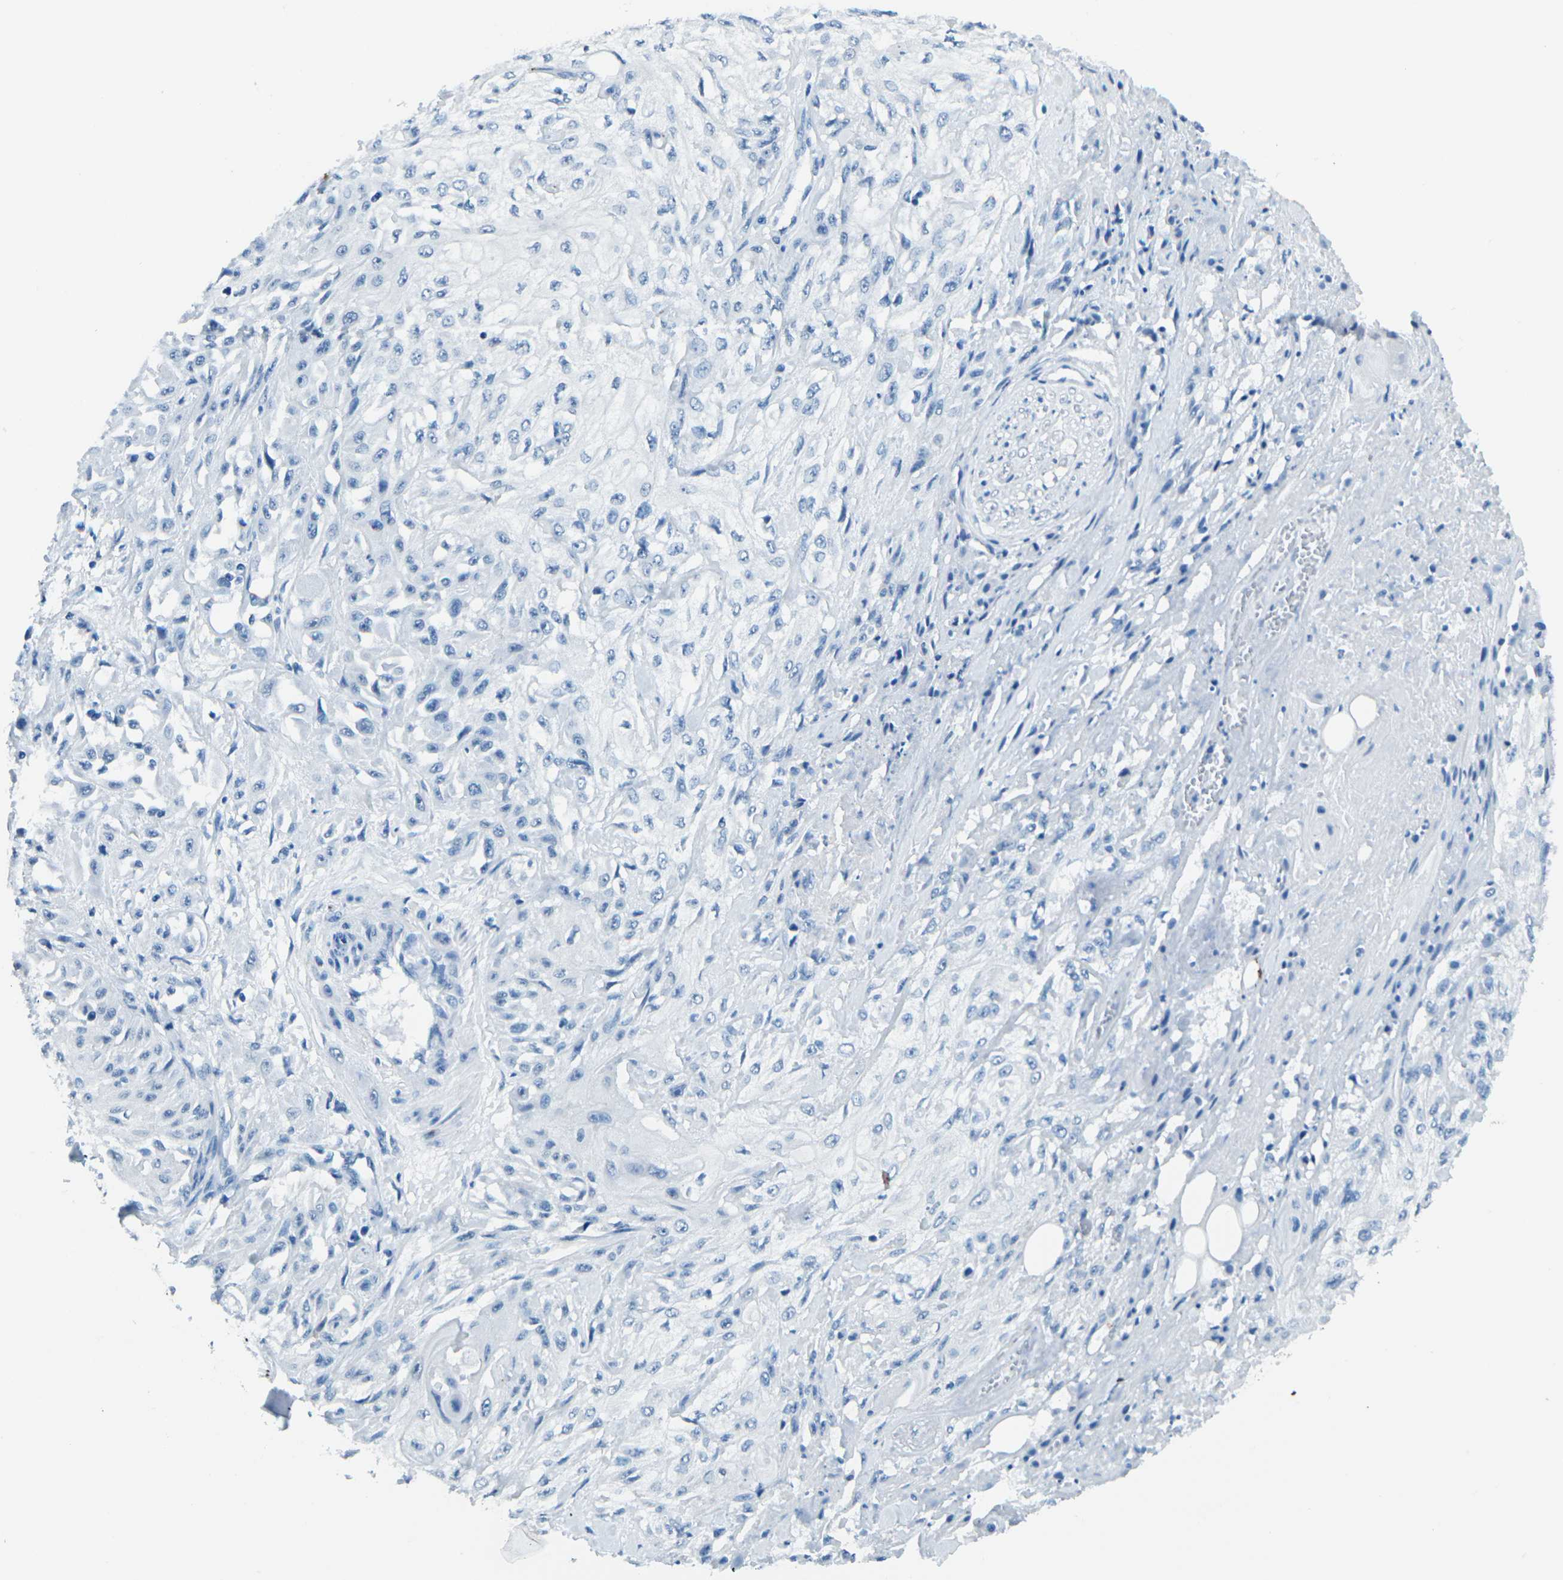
{"staining": {"intensity": "negative", "quantity": "none", "location": "none"}, "tissue": "skin cancer", "cell_type": "Tumor cells", "image_type": "cancer", "snomed": [{"axis": "morphology", "description": "Squamous cell carcinoma, NOS"}, {"axis": "morphology", "description": "Squamous cell carcinoma, metastatic, NOS"}, {"axis": "topography", "description": "Skin"}, {"axis": "topography", "description": "Lymph node"}], "caption": "Tumor cells are negative for protein expression in human skin cancer (squamous cell carcinoma).", "gene": "MYH8", "patient": {"sex": "male", "age": 75}}